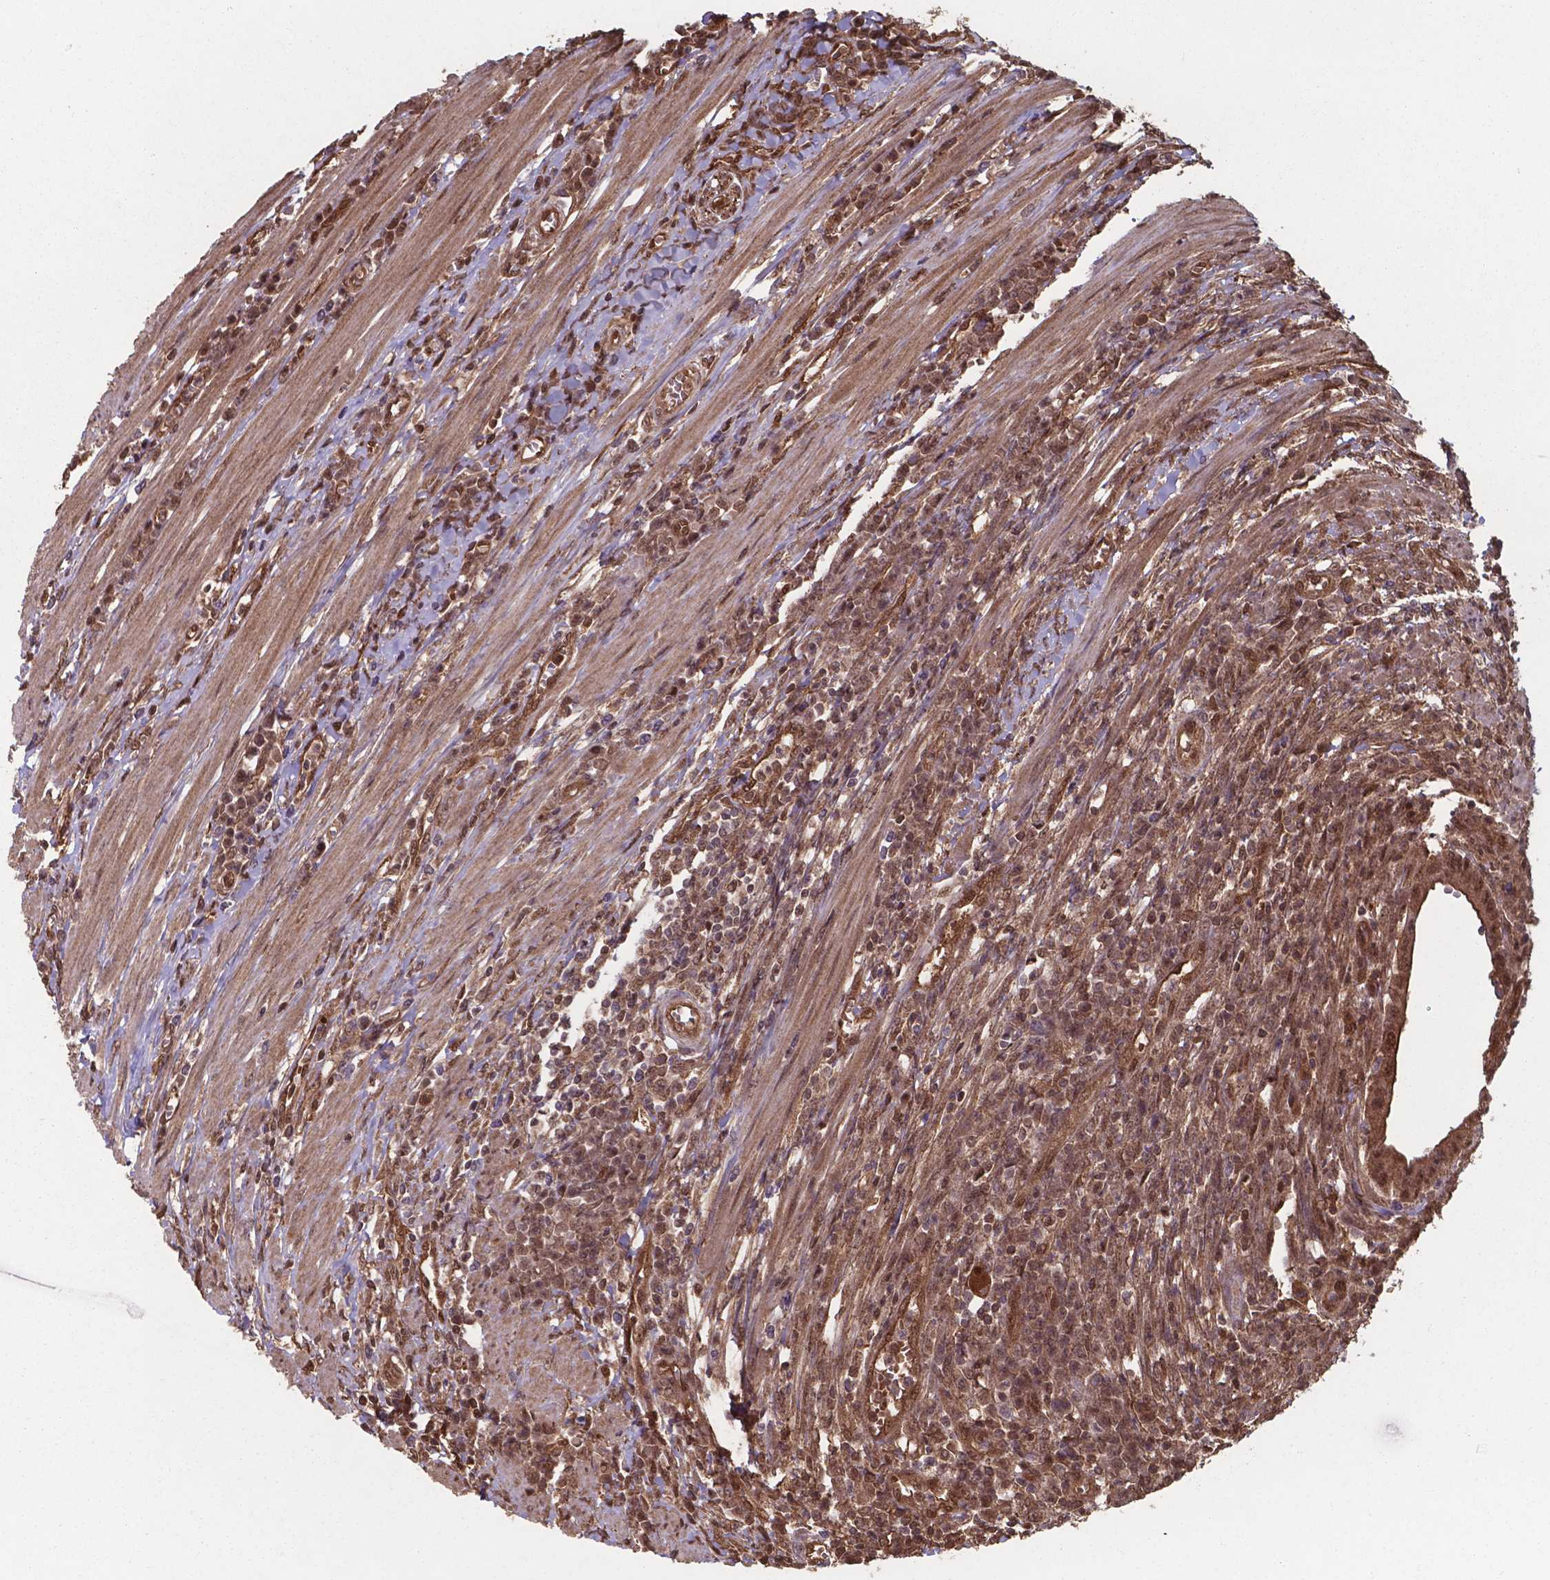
{"staining": {"intensity": "moderate", "quantity": ">75%", "location": "cytoplasmic/membranous,nuclear"}, "tissue": "colorectal cancer", "cell_type": "Tumor cells", "image_type": "cancer", "snomed": [{"axis": "morphology", "description": "Adenocarcinoma, NOS"}, {"axis": "topography", "description": "Colon"}], "caption": "Immunohistochemical staining of adenocarcinoma (colorectal) exhibits moderate cytoplasmic/membranous and nuclear protein positivity in approximately >75% of tumor cells.", "gene": "CHP2", "patient": {"sex": "male", "age": 65}}